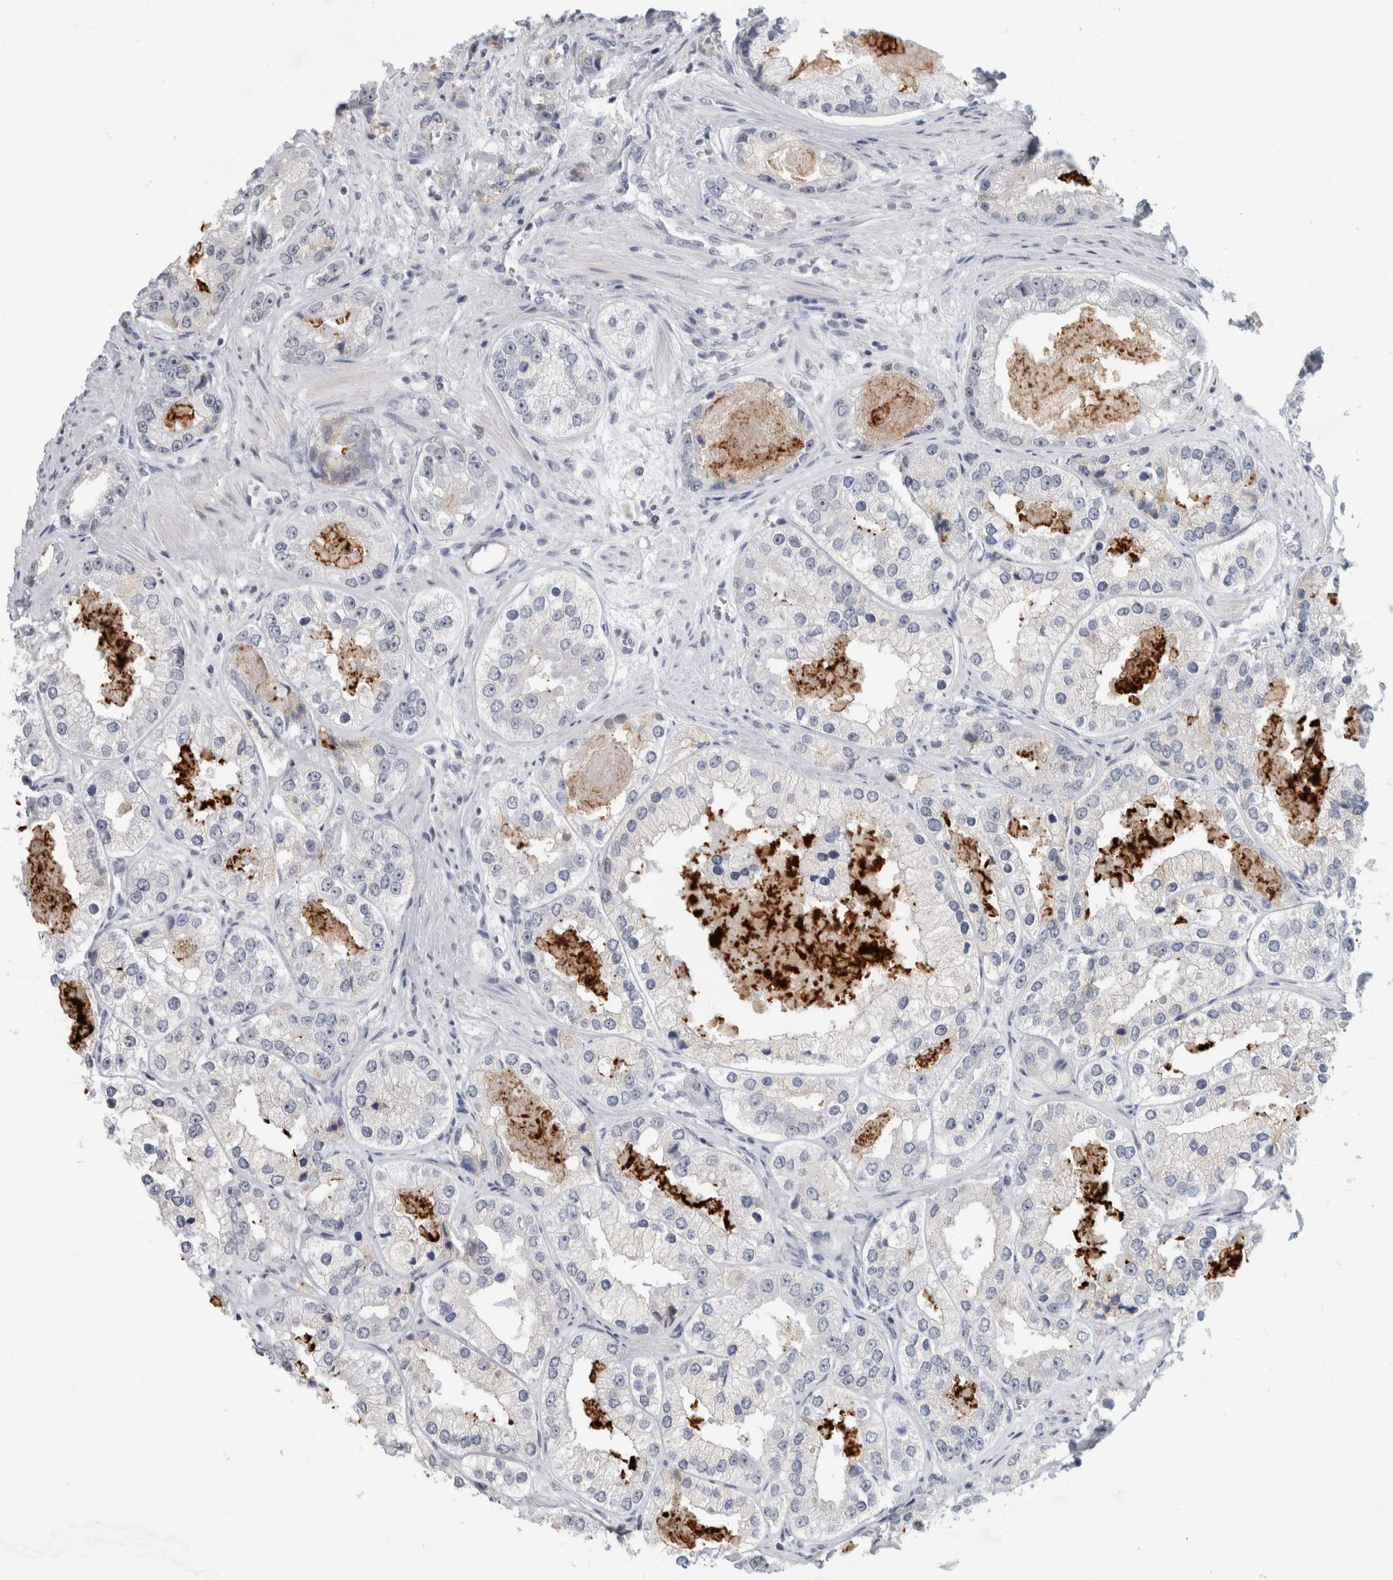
{"staining": {"intensity": "negative", "quantity": "none", "location": "none"}, "tissue": "prostate cancer", "cell_type": "Tumor cells", "image_type": "cancer", "snomed": [{"axis": "morphology", "description": "Adenocarcinoma, High grade"}, {"axis": "topography", "description": "Prostate"}], "caption": "Immunohistochemistry (IHC) image of human prostate high-grade adenocarcinoma stained for a protein (brown), which exhibits no expression in tumor cells. (Stains: DAB immunohistochemistry with hematoxylin counter stain, Microscopy: brightfield microscopy at high magnification).", "gene": "NIPA1", "patient": {"sex": "male", "age": 61}}